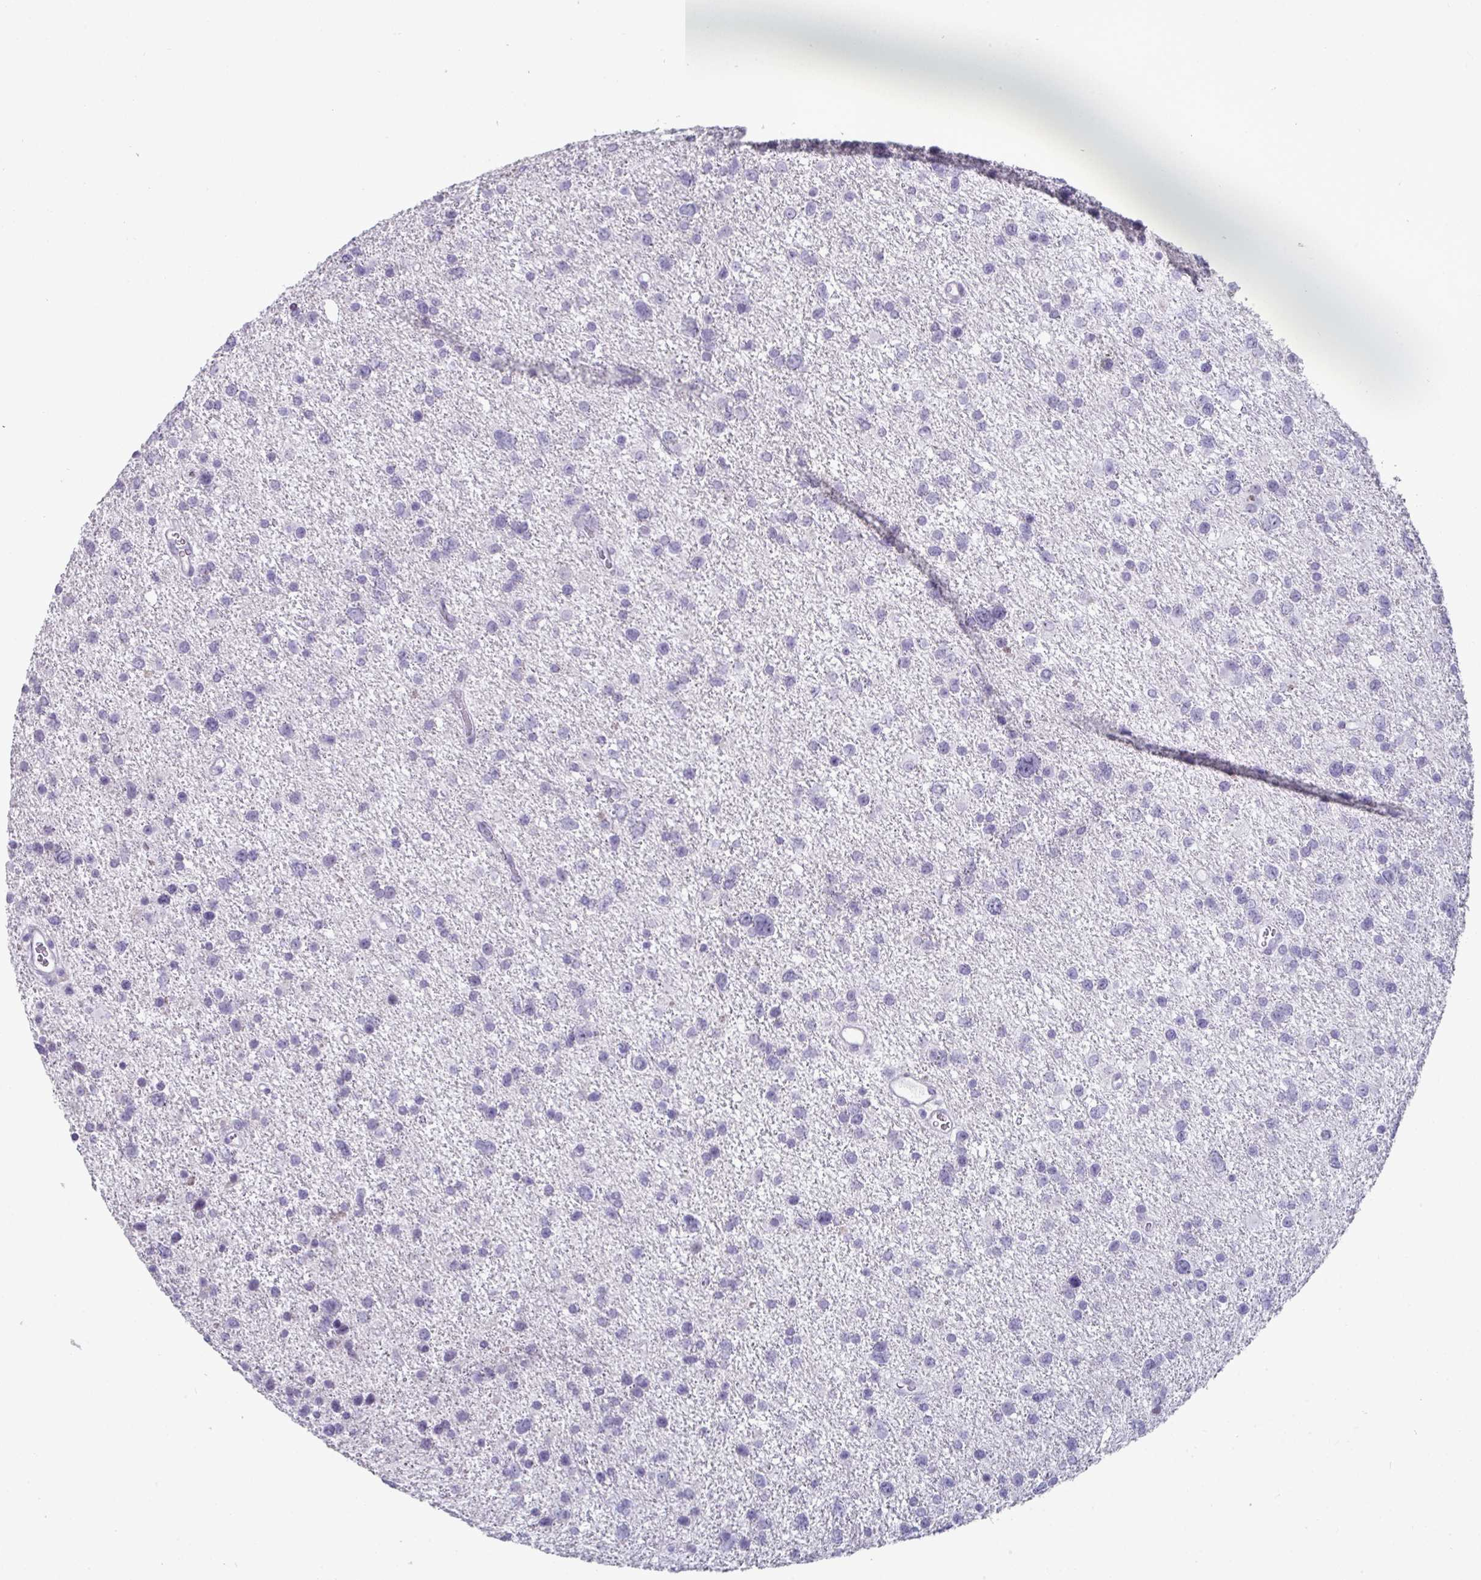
{"staining": {"intensity": "negative", "quantity": "none", "location": "none"}, "tissue": "glioma", "cell_type": "Tumor cells", "image_type": "cancer", "snomed": [{"axis": "morphology", "description": "Glioma, malignant, Low grade"}, {"axis": "topography", "description": "Brain"}], "caption": "A histopathology image of human malignant glioma (low-grade) is negative for staining in tumor cells.", "gene": "VSIG10L", "patient": {"sex": "female", "age": 55}}